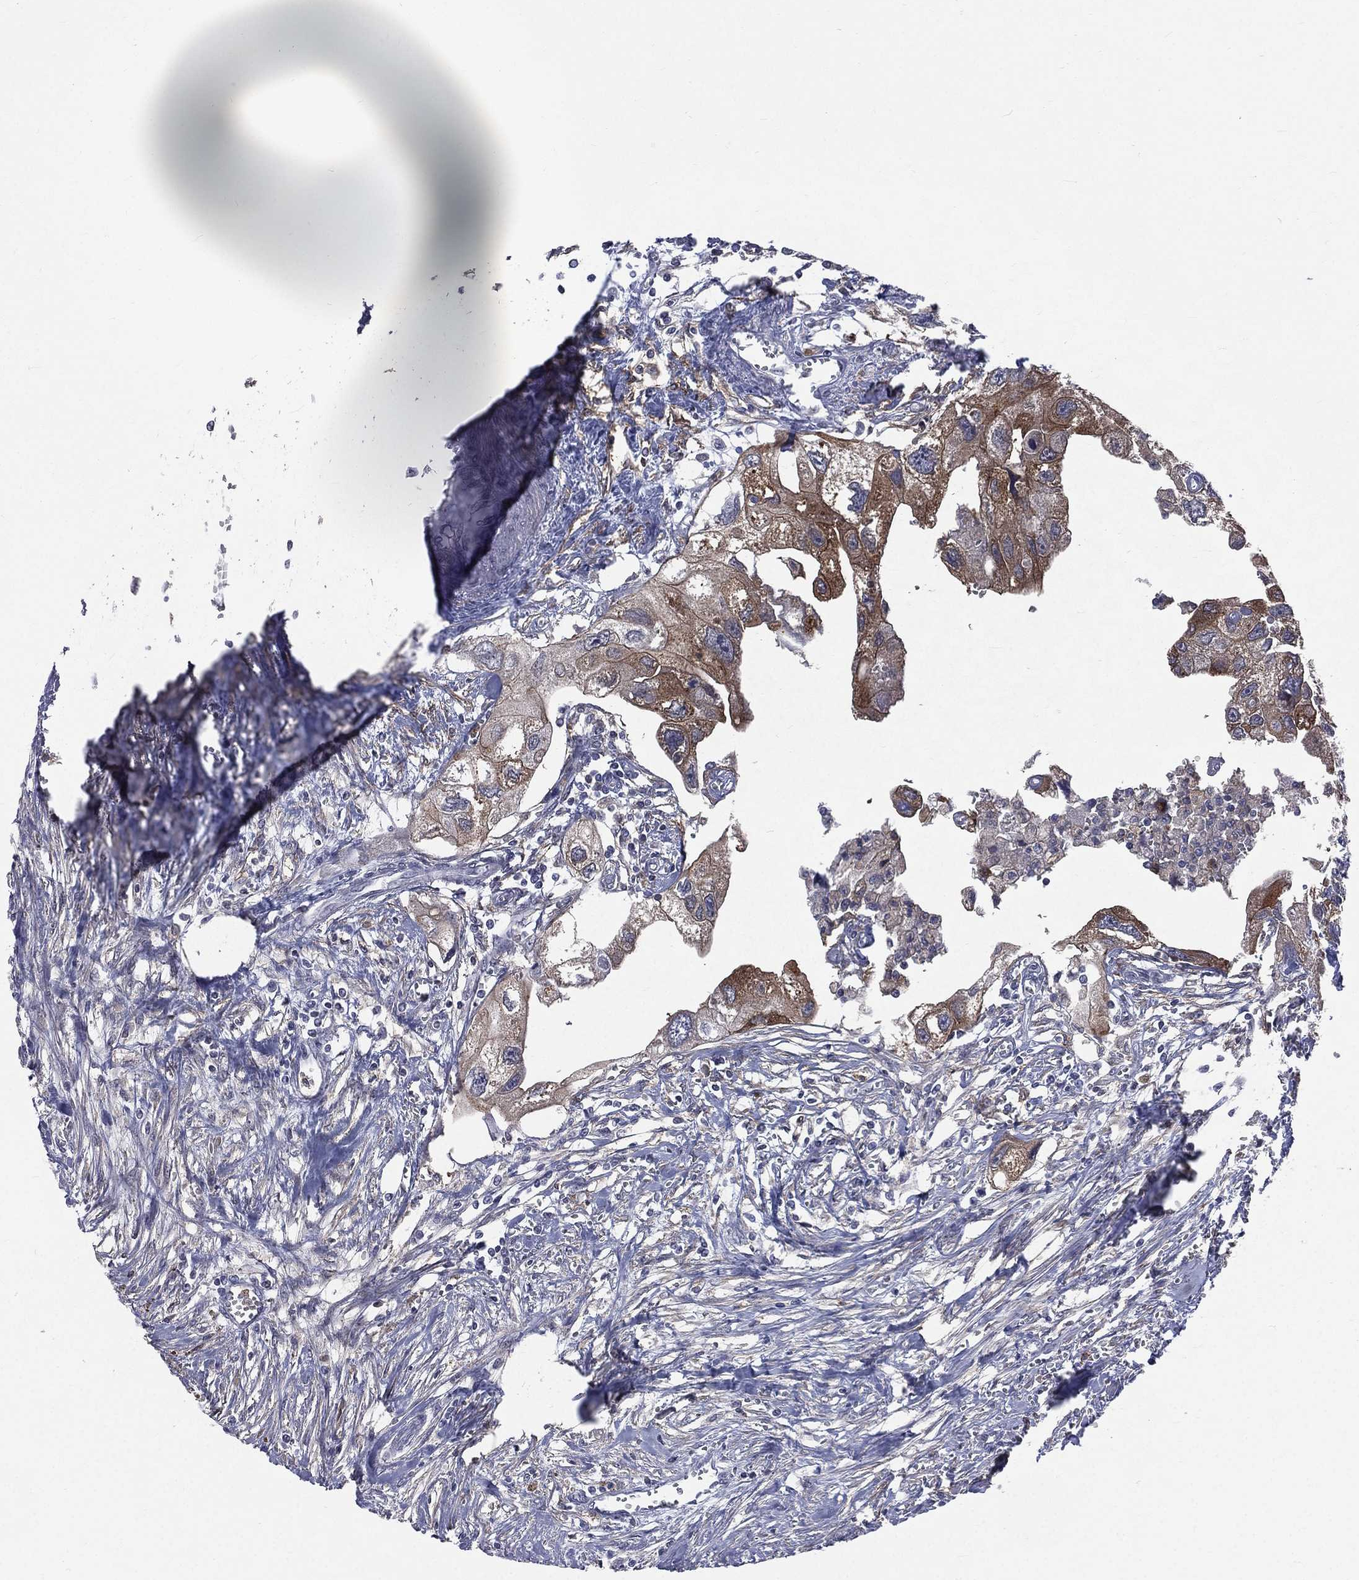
{"staining": {"intensity": "strong", "quantity": "25%-75%", "location": "cytoplasmic/membranous"}, "tissue": "urothelial cancer", "cell_type": "Tumor cells", "image_type": "cancer", "snomed": [{"axis": "morphology", "description": "Urothelial carcinoma, High grade"}, {"axis": "topography", "description": "Urinary bladder"}], "caption": "This image shows immunohistochemistry staining of urothelial cancer, with high strong cytoplasmic/membranous expression in approximately 25%-75% of tumor cells.", "gene": "BASP1", "patient": {"sex": "male", "age": 59}}